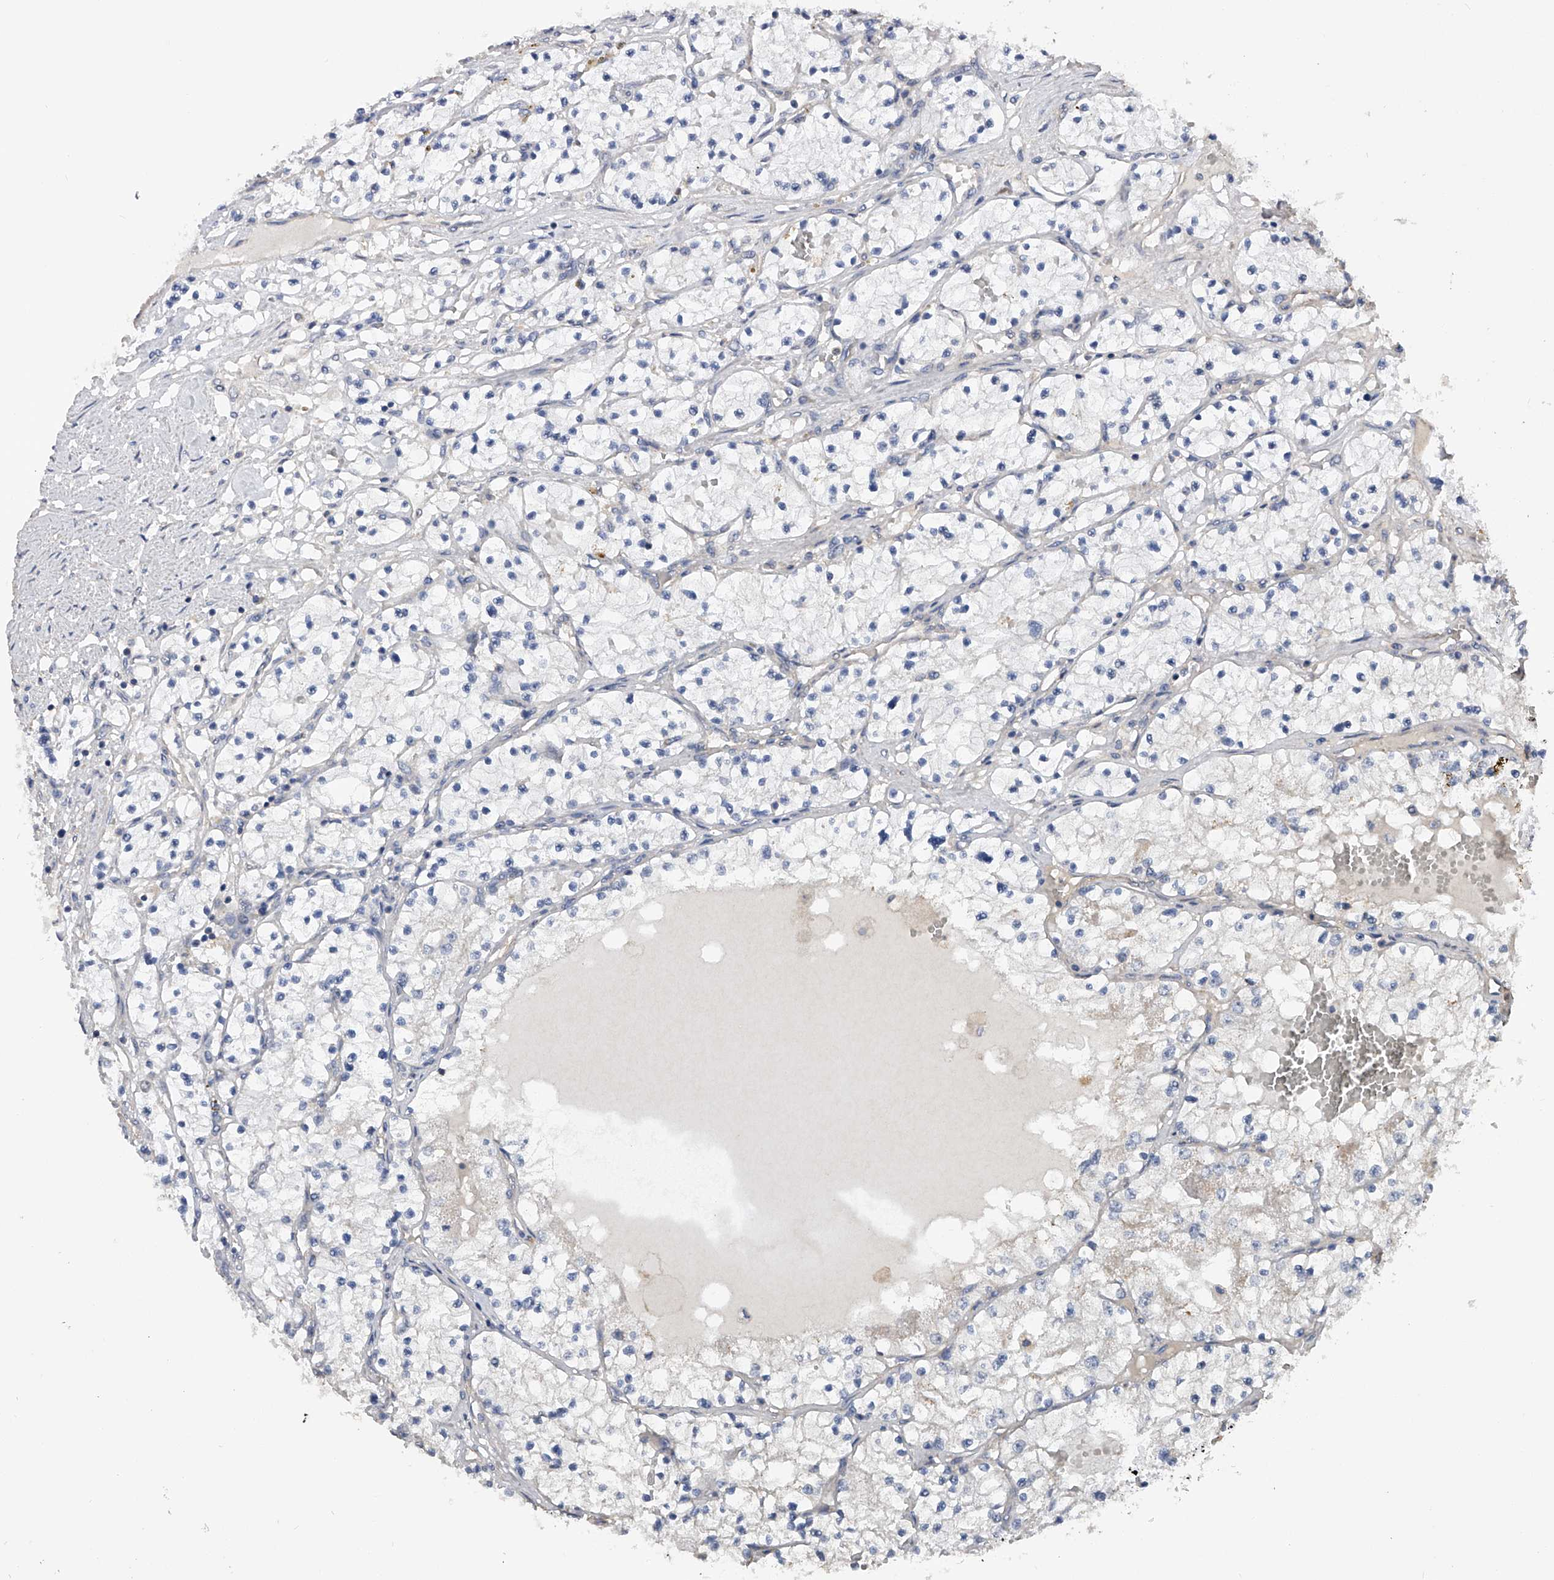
{"staining": {"intensity": "negative", "quantity": "none", "location": "none"}, "tissue": "renal cancer", "cell_type": "Tumor cells", "image_type": "cancer", "snomed": [{"axis": "morphology", "description": "Normal tissue, NOS"}, {"axis": "morphology", "description": "Adenocarcinoma, NOS"}, {"axis": "topography", "description": "Kidney"}], "caption": "High magnification brightfield microscopy of renal adenocarcinoma stained with DAB (brown) and counterstained with hematoxylin (blue): tumor cells show no significant positivity.", "gene": "CFAP298", "patient": {"sex": "male", "age": 68}}